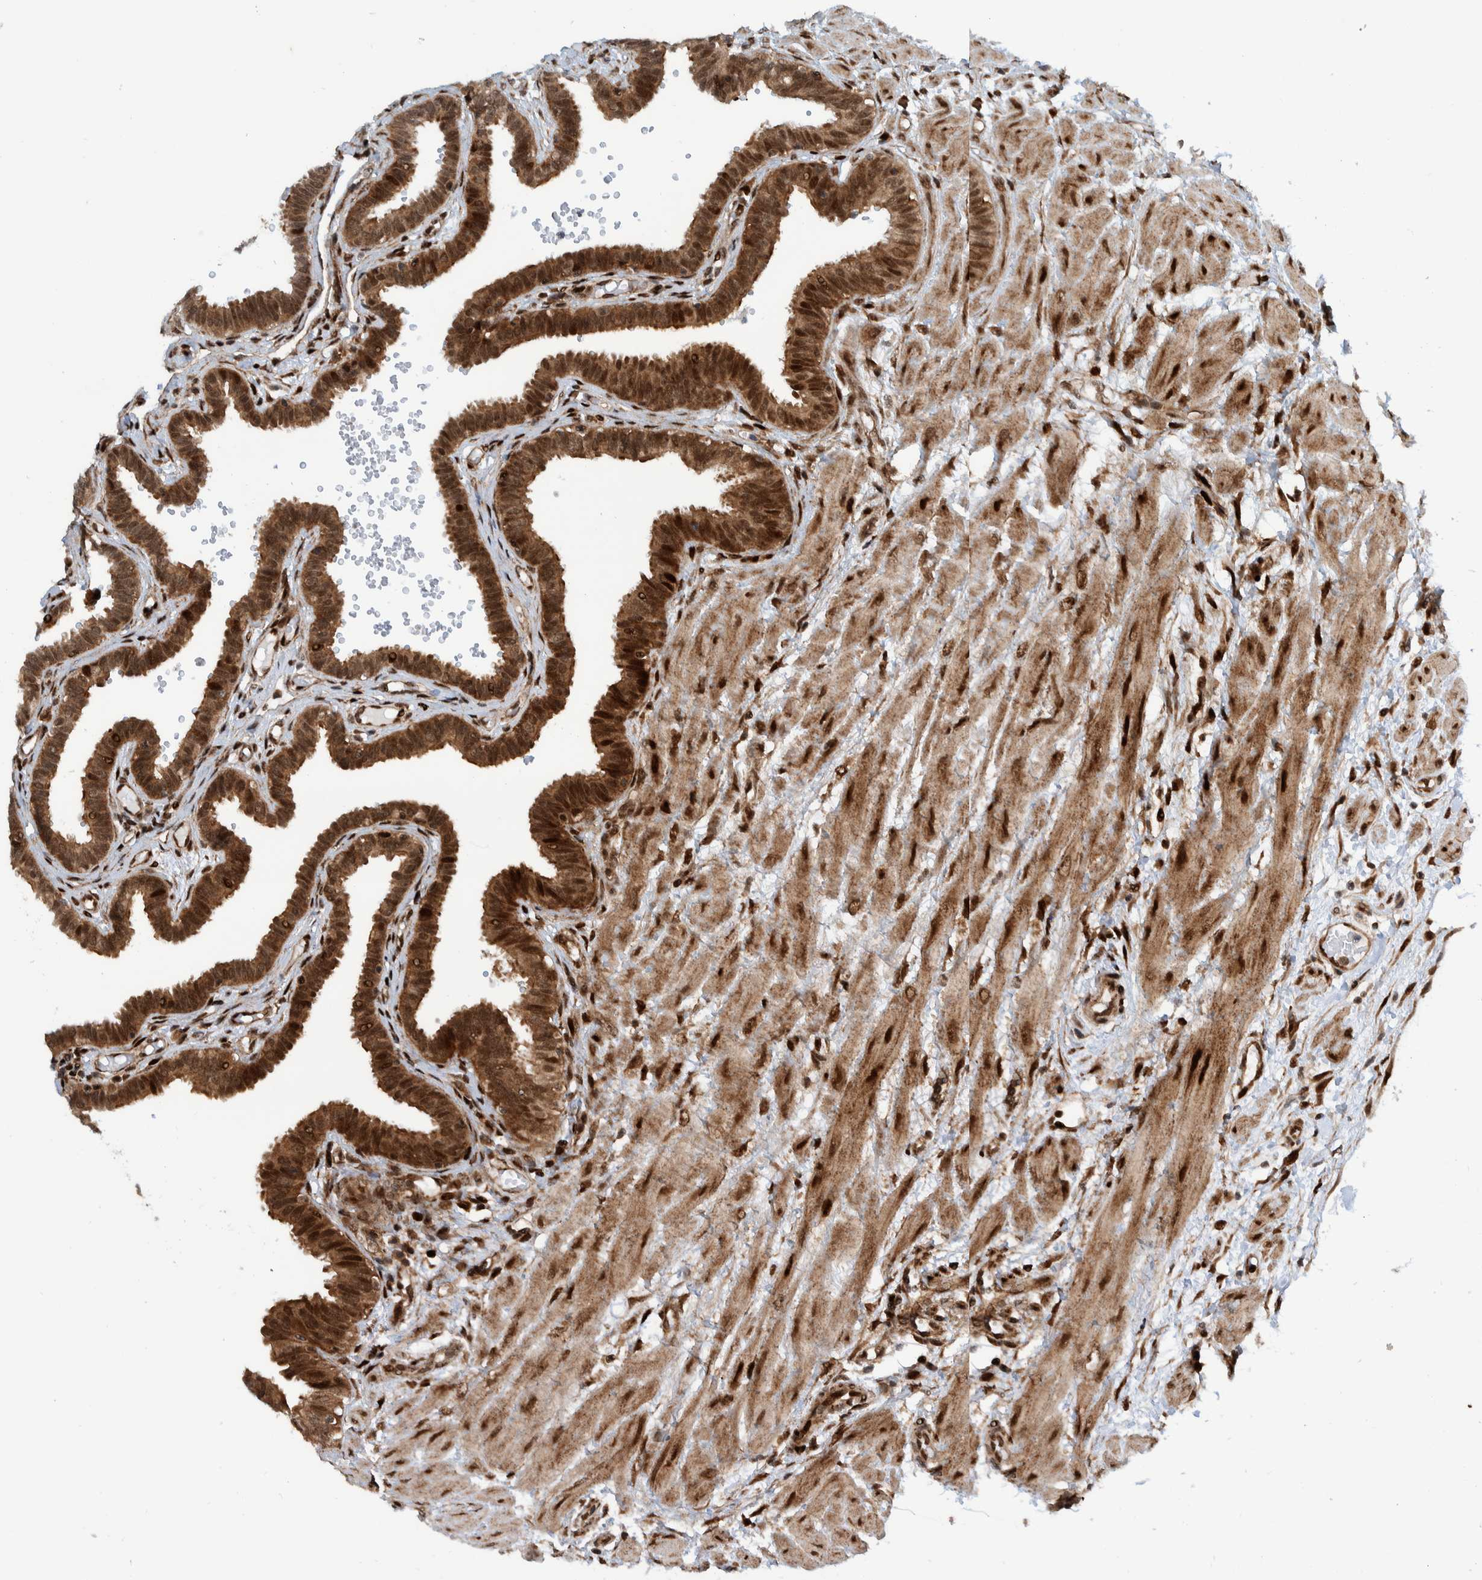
{"staining": {"intensity": "strong", "quantity": ">75%", "location": "cytoplasmic/membranous,nuclear"}, "tissue": "fallopian tube", "cell_type": "Glandular cells", "image_type": "normal", "snomed": [{"axis": "morphology", "description": "Normal tissue, NOS"}, {"axis": "topography", "description": "Fallopian tube"}], "caption": "Human fallopian tube stained with a brown dye reveals strong cytoplasmic/membranous,nuclear positive positivity in approximately >75% of glandular cells.", "gene": "ZNF366", "patient": {"sex": "female", "age": 32}}